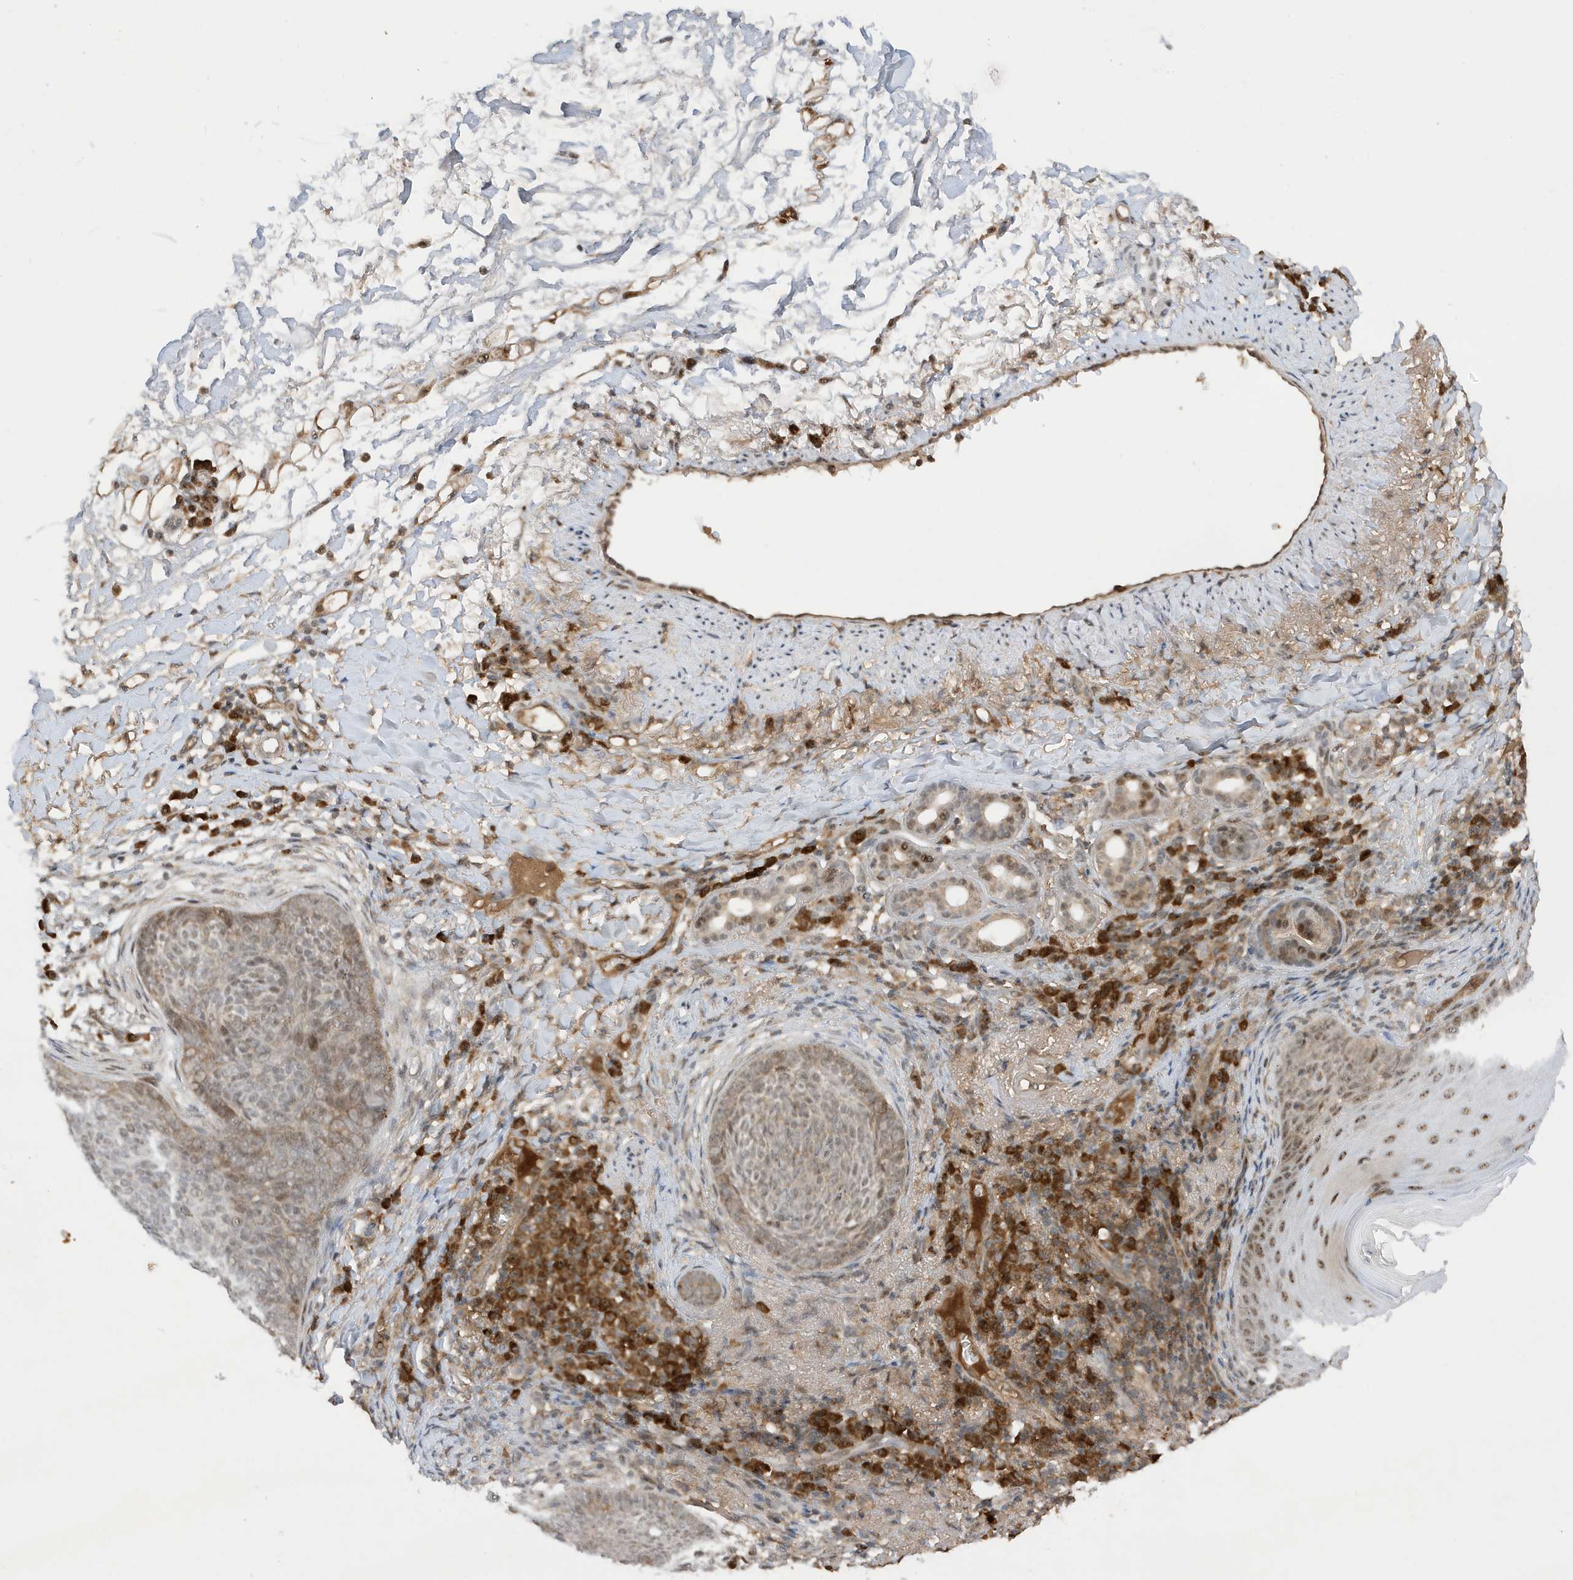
{"staining": {"intensity": "weak", "quantity": "25%-75%", "location": "cytoplasmic/membranous,nuclear"}, "tissue": "skin cancer", "cell_type": "Tumor cells", "image_type": "cancer", "snomed": [{"axis": "morphology", "description": "Basal cell carcinoma"}, {"axis": "topography", "description": "Skin"}], "caption": "An image of skin cancer (basal cell carcinoma) stained for a protein exhibits weak cytoplasmic/membranous and nuclear brown staining in tumor cells. Using DAB (3,3'-diaminobenzidine) (brown) and hematoxylin (blue) stains, captured at high magnification using brightfield microscopy.", "gene": "MAST3", "patient": {"sex": "male", "age": 85}}